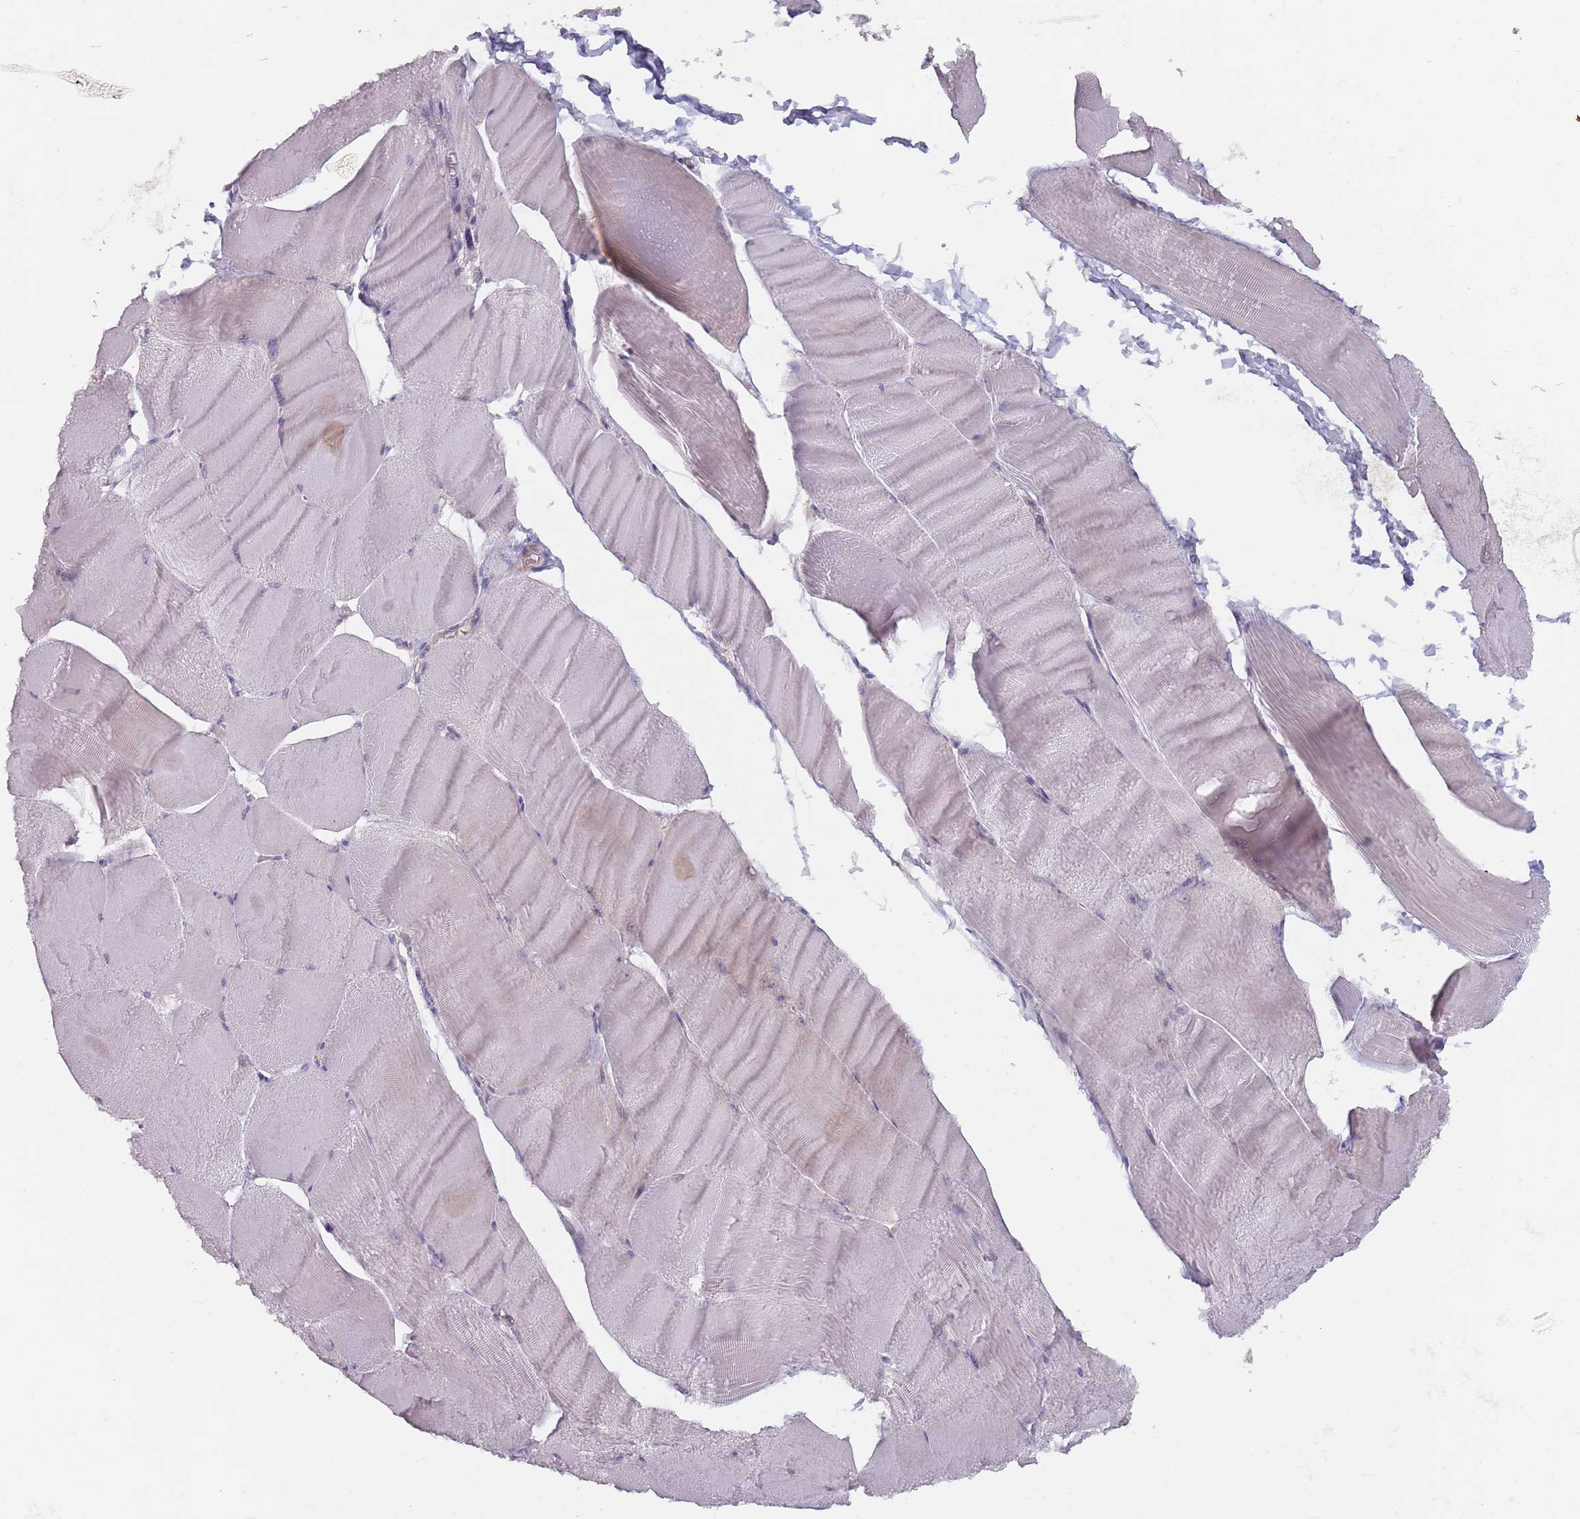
{"staining": {"intensity": "weak", "quantity": "25%-75%", "location": "cytoplasmic/membranous"}, "tissue": "skeletal muscle", "cell_type": "Myocytes", "image_type": "normal", "snomed": [{"axis": "morphology", "description": "Normal tissue, NOS"}, {"axis": "morphology", "description": "Basal cell carcinoma"}, {"axis": "topography", "description": "Skeletal muscle"}], "caption": "Immunohistochemical staining of unremarkable human skeletal muscle exhibits low levels of weak cytoplasmic/membranous expression in approximately 25%-75% of myocytes.", "gene": "DXO", "patient": {"sex": "female", "age": 64}}